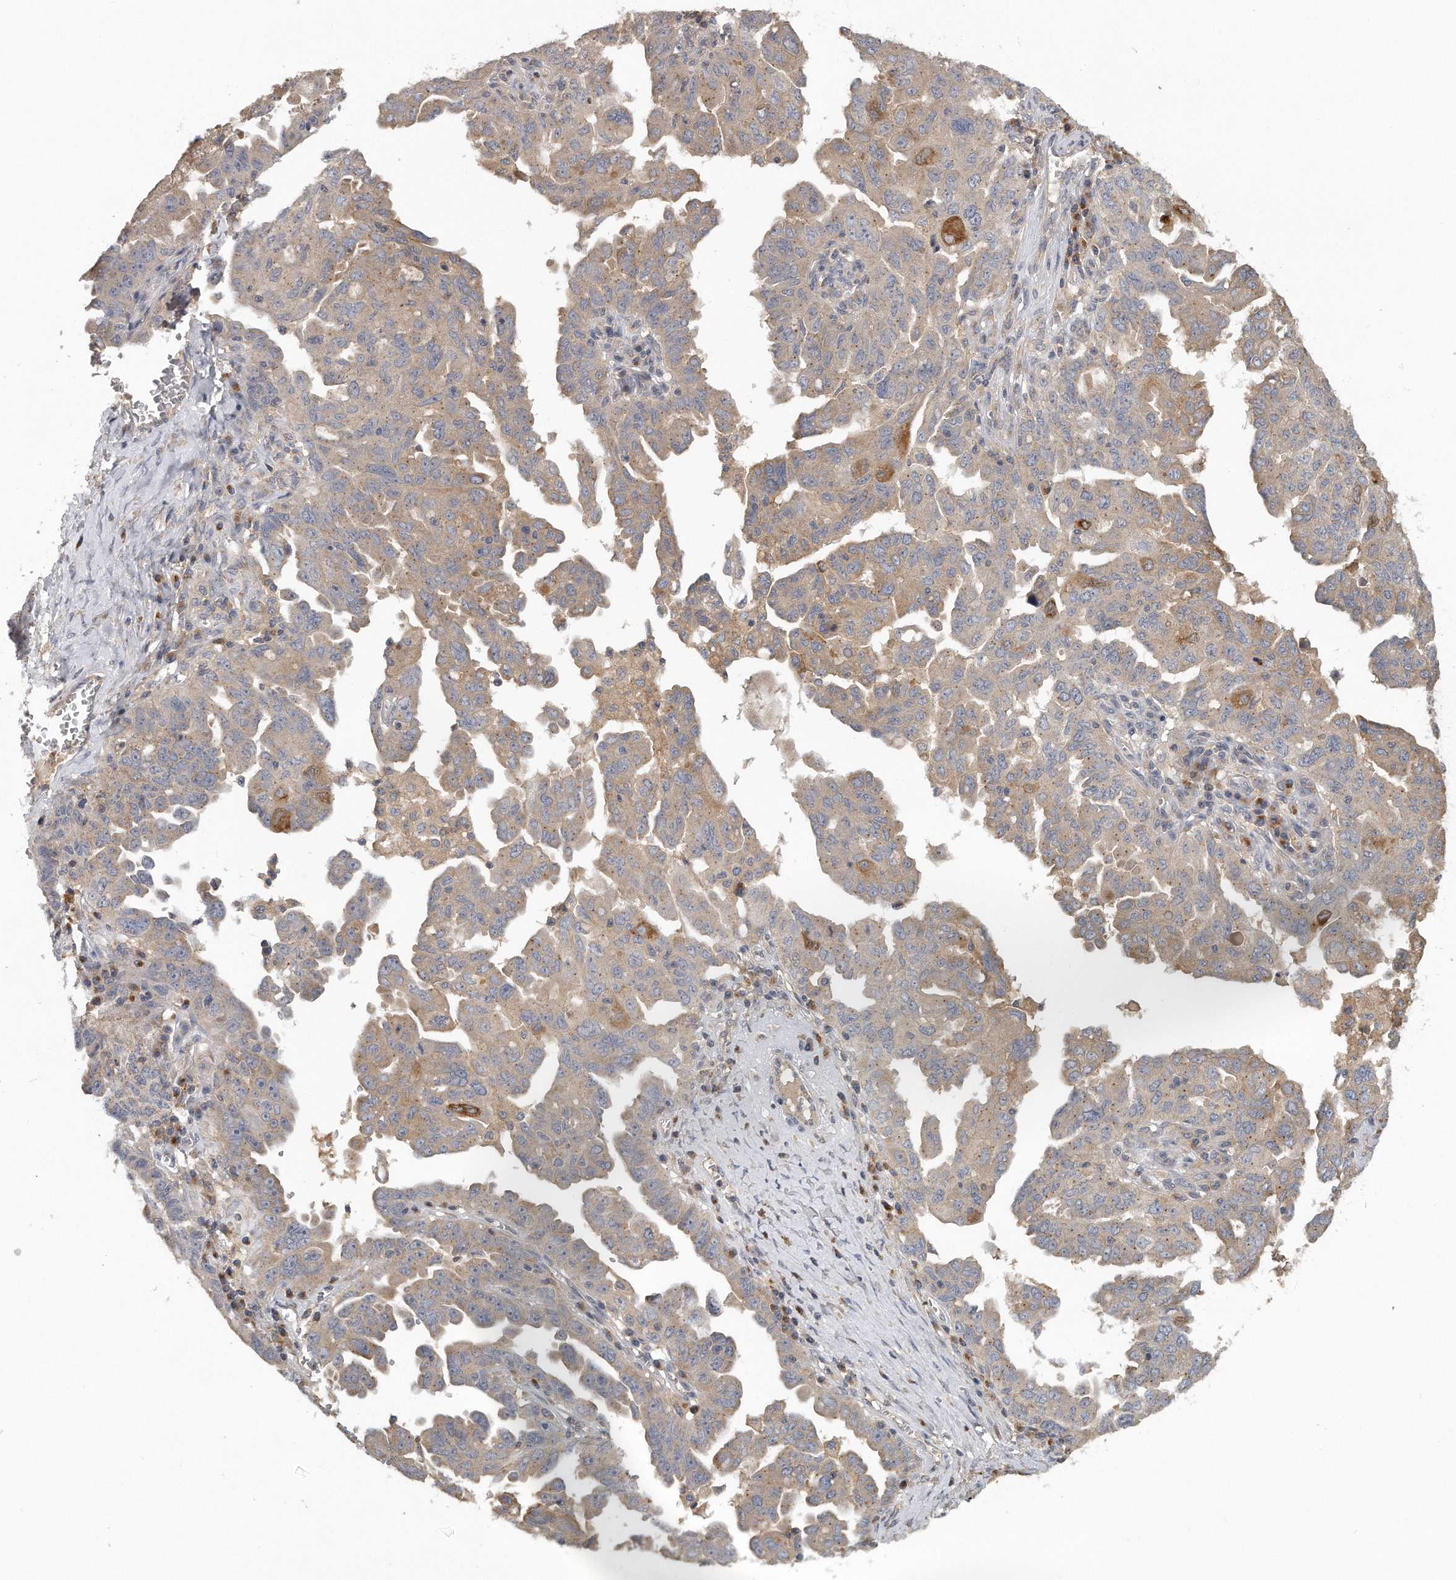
{"staining": {"intensity": "weak", "quantity": "25%-75%", "location": "cytoplasmic/membranous"}, "tissue": "ovarian cancer", "cell_type": "Tumor cells", "image_type": "cancer", "snomed": [{"axis": "morphology", "description": "Carcinoma, endometroid"}, {"axis": "topography", "description": "Ovary"}], "caption": "The photomicrograph shows immunohistochemical staining of ovarian endometroid carcinoma. There is weak cytoplasmic/membranous staining is present in approximately 25%-75% of tumor cells. (IHC, brightfield microscopy, high magnification).", "gene": "TRAPPC14", "patient": {"sex": "female", "age": 62}}